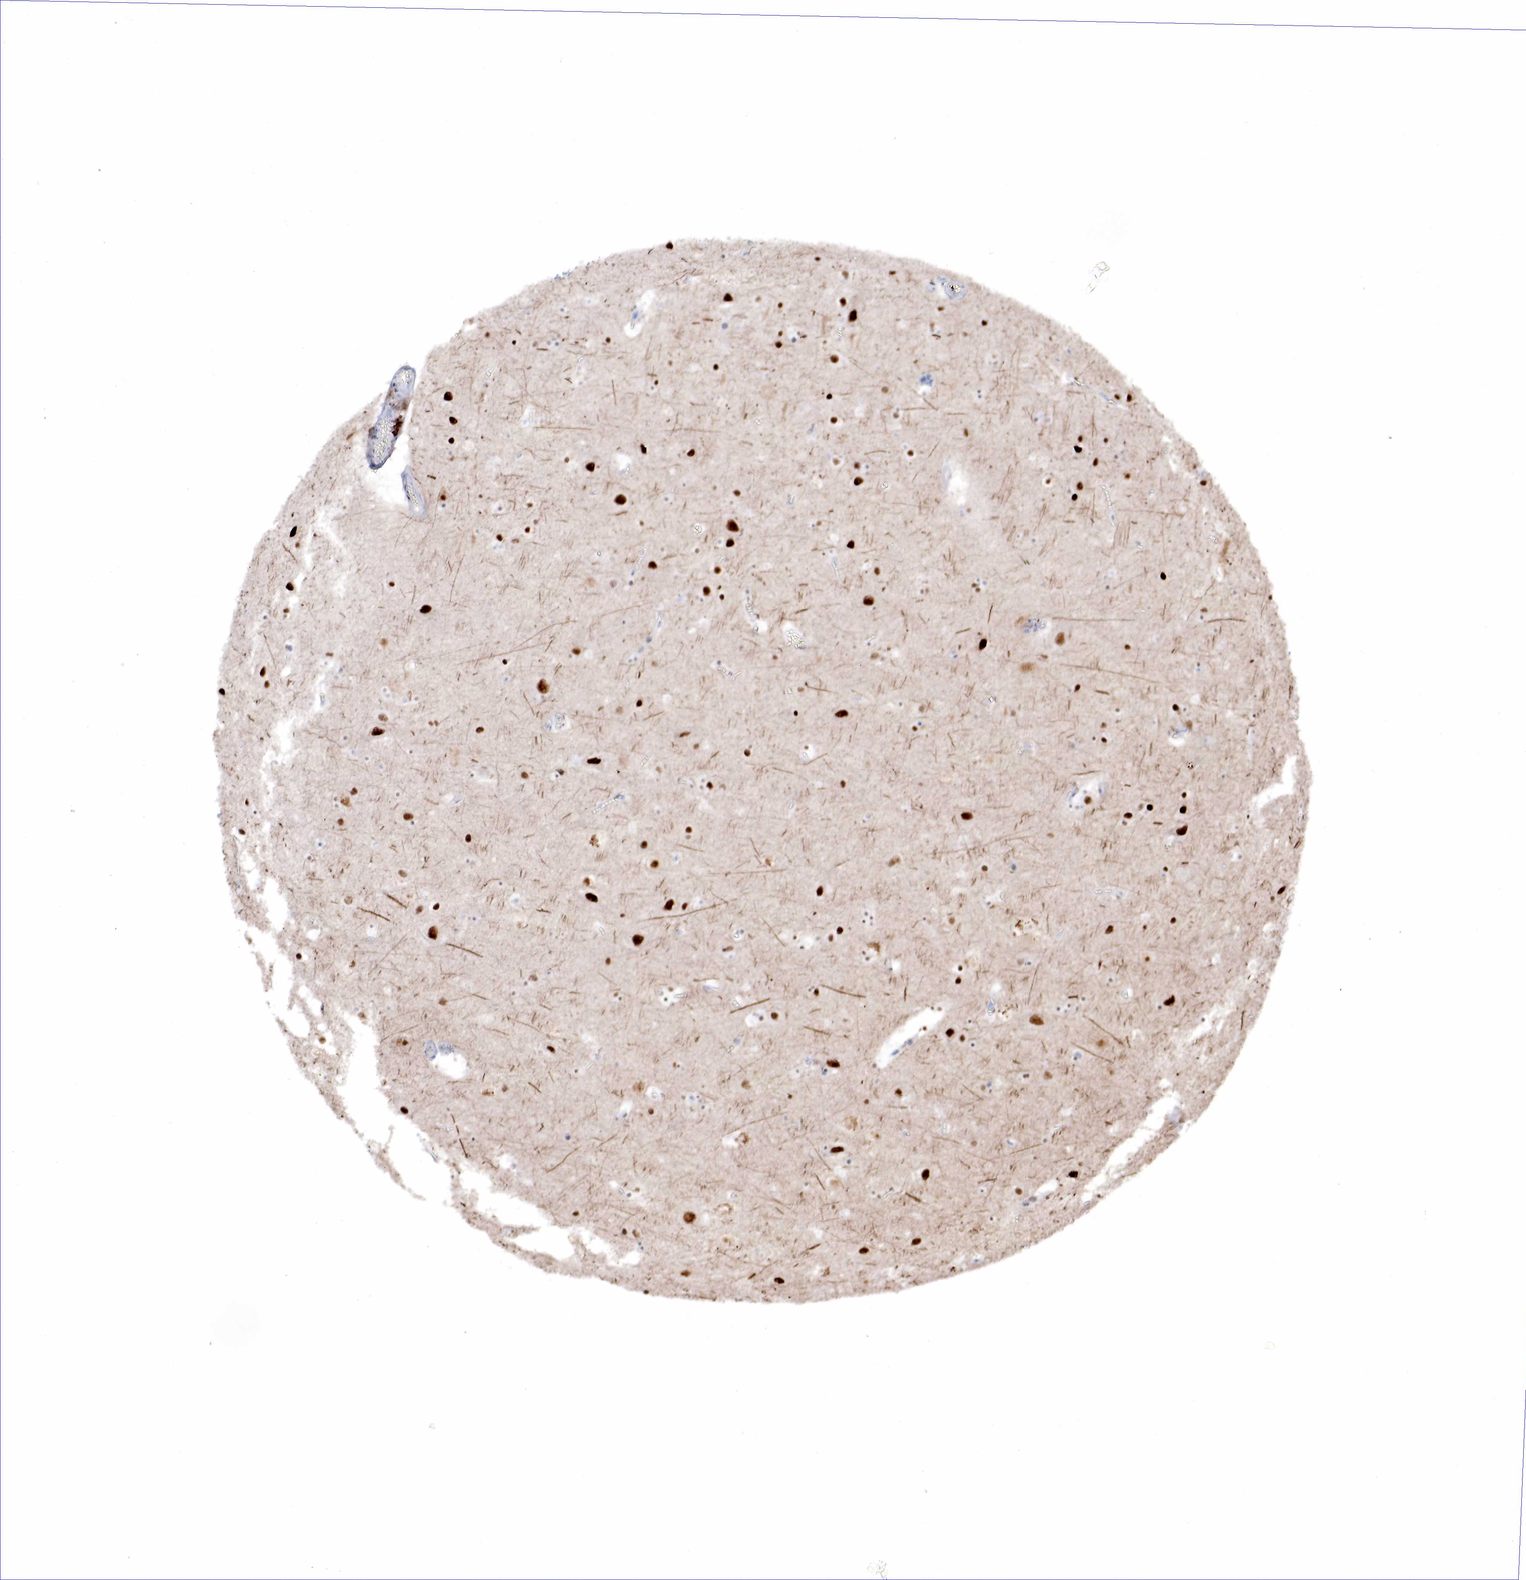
{"staining": {"intensity": "negative", "quantity": "none", "location": "none"}, "tissue": "cerebral cortex", "cell_type": "Endothelial cells", "image_type": "normal", "snomed": [{"axis": "morphology", "description": "Normal tissue, NOS"}, {"axis": "topography", "description": "Cerebral cortex"}], "caption": "Immunohistochemistry micrograph of benign cerebral cortex: cerebral cortex stained with DAB shows no significant protein staining in endothelial cells. Nuclei are stained in blue.", "gene": "PGR", "patient": {"sex": "male", "age": 45}}